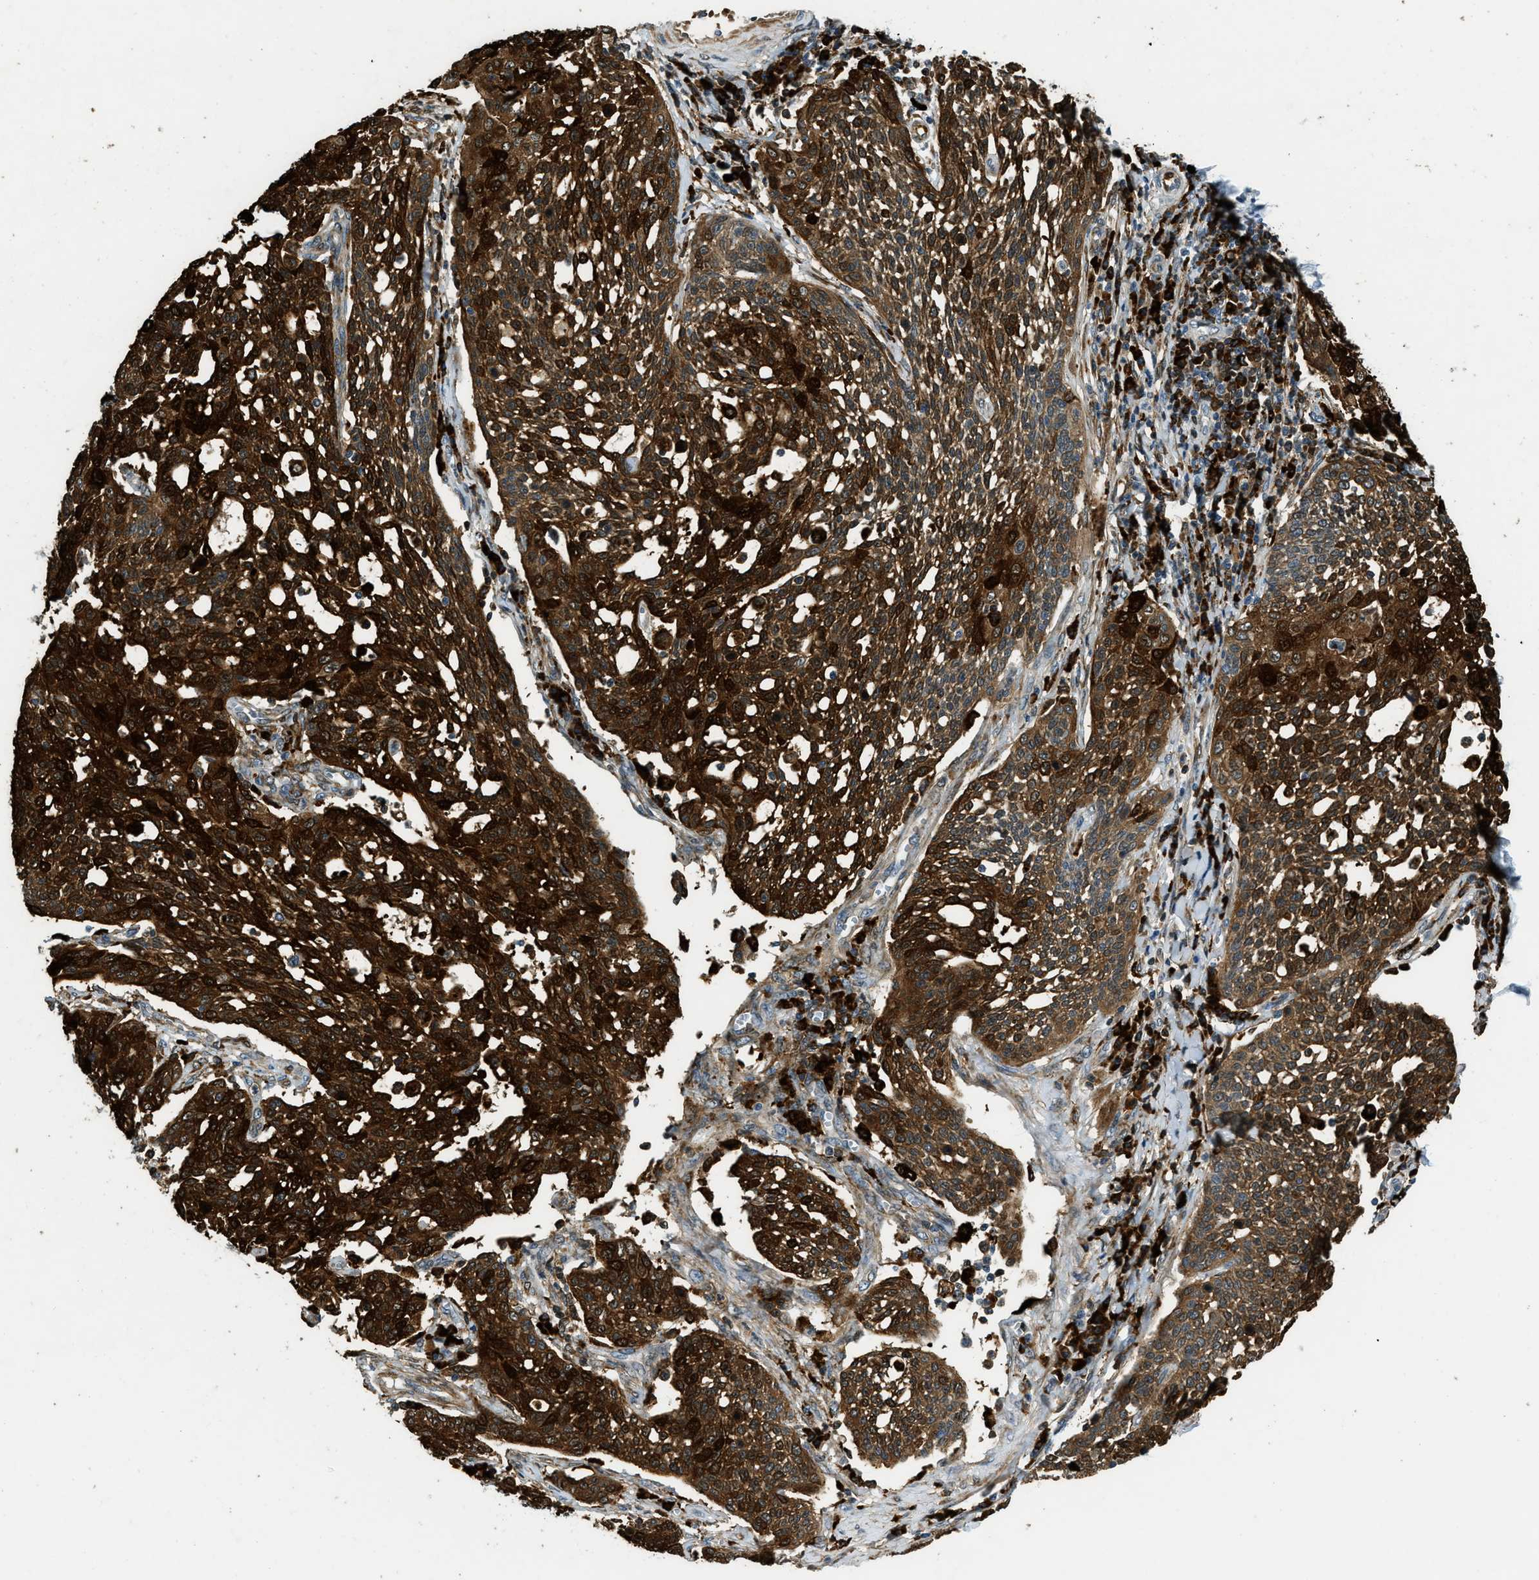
{"staining": {"intensity": "strong", "quantity": ">75%", "location": "cytoplasmic/membranous,nuclear"}, "tissue": "cervical cancer", "cell_type": "Tumor cells", "image_type": "cancer", "snomed": [{"axis": "morphology", "description": "Squamous cell carcinoma, NOS"}, {"axis": "topography", "description": "Cervix"}], "caption": "The immunohistochemical stain highlights strong cytoplasmic/membranous and nuclear expression in tumor cells of cervical cancer tissue.", "gene": "HERC2", "patient": {"sex": "female", "age": 34}}